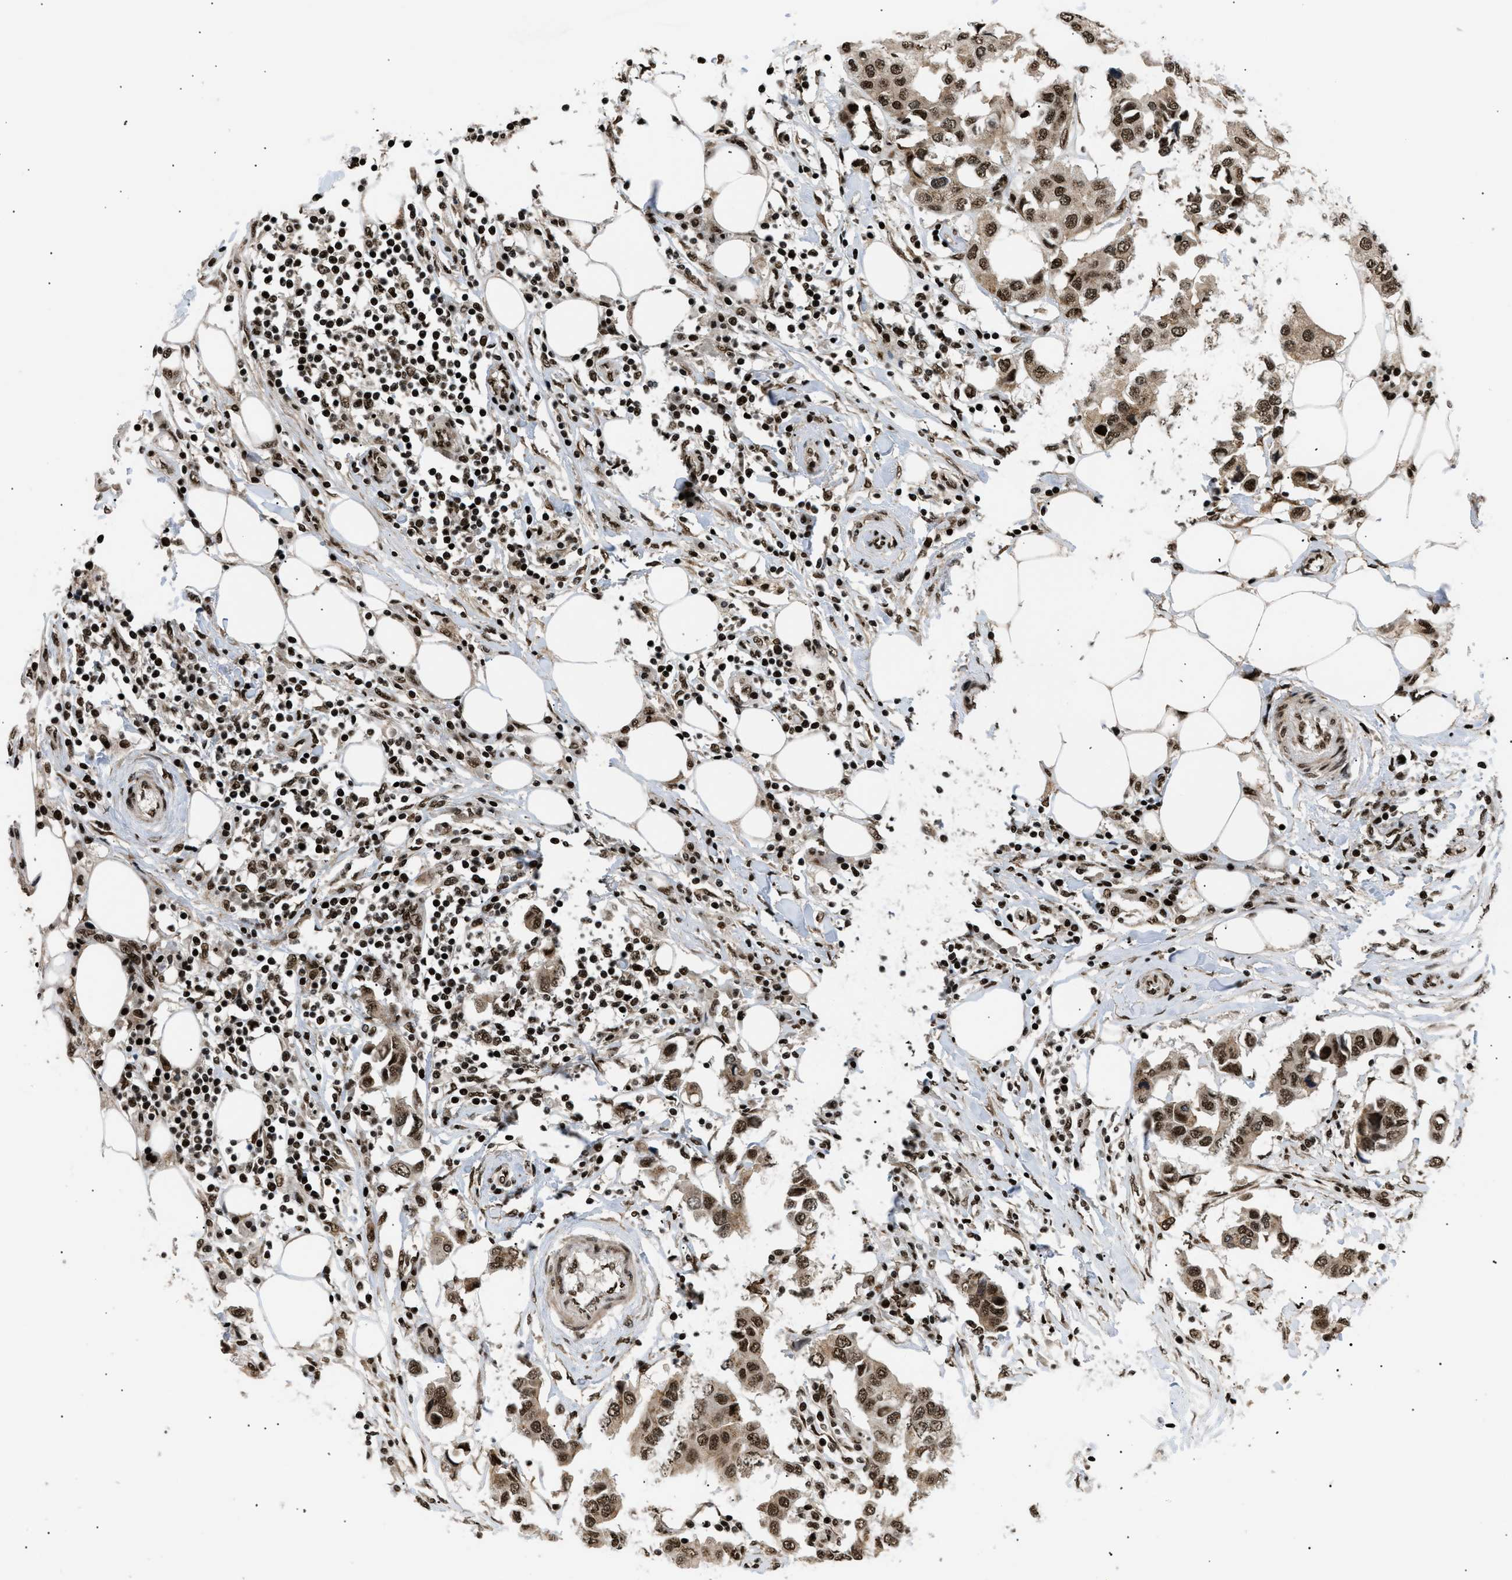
{"staining": {"intensity": "strong", "quantity": ">75%", "location": "cytoplasmic/membranous,nuclear"}, "tissue": "breast cancer", "cell_type": "Tumor cells", "image_type": "cancer", "snomed": [{"axis": "morphology", "description": "Duct carcinoma"}, {"axis": "topography", "description": "Breast"}], "caption": "Breast cancer stained for a protein exhibits strong cytoplasmic/membranous and nuclear positivity in tumor cells.", "gene": "RBM5", "patient": {"sex": "female", "age": 80}}